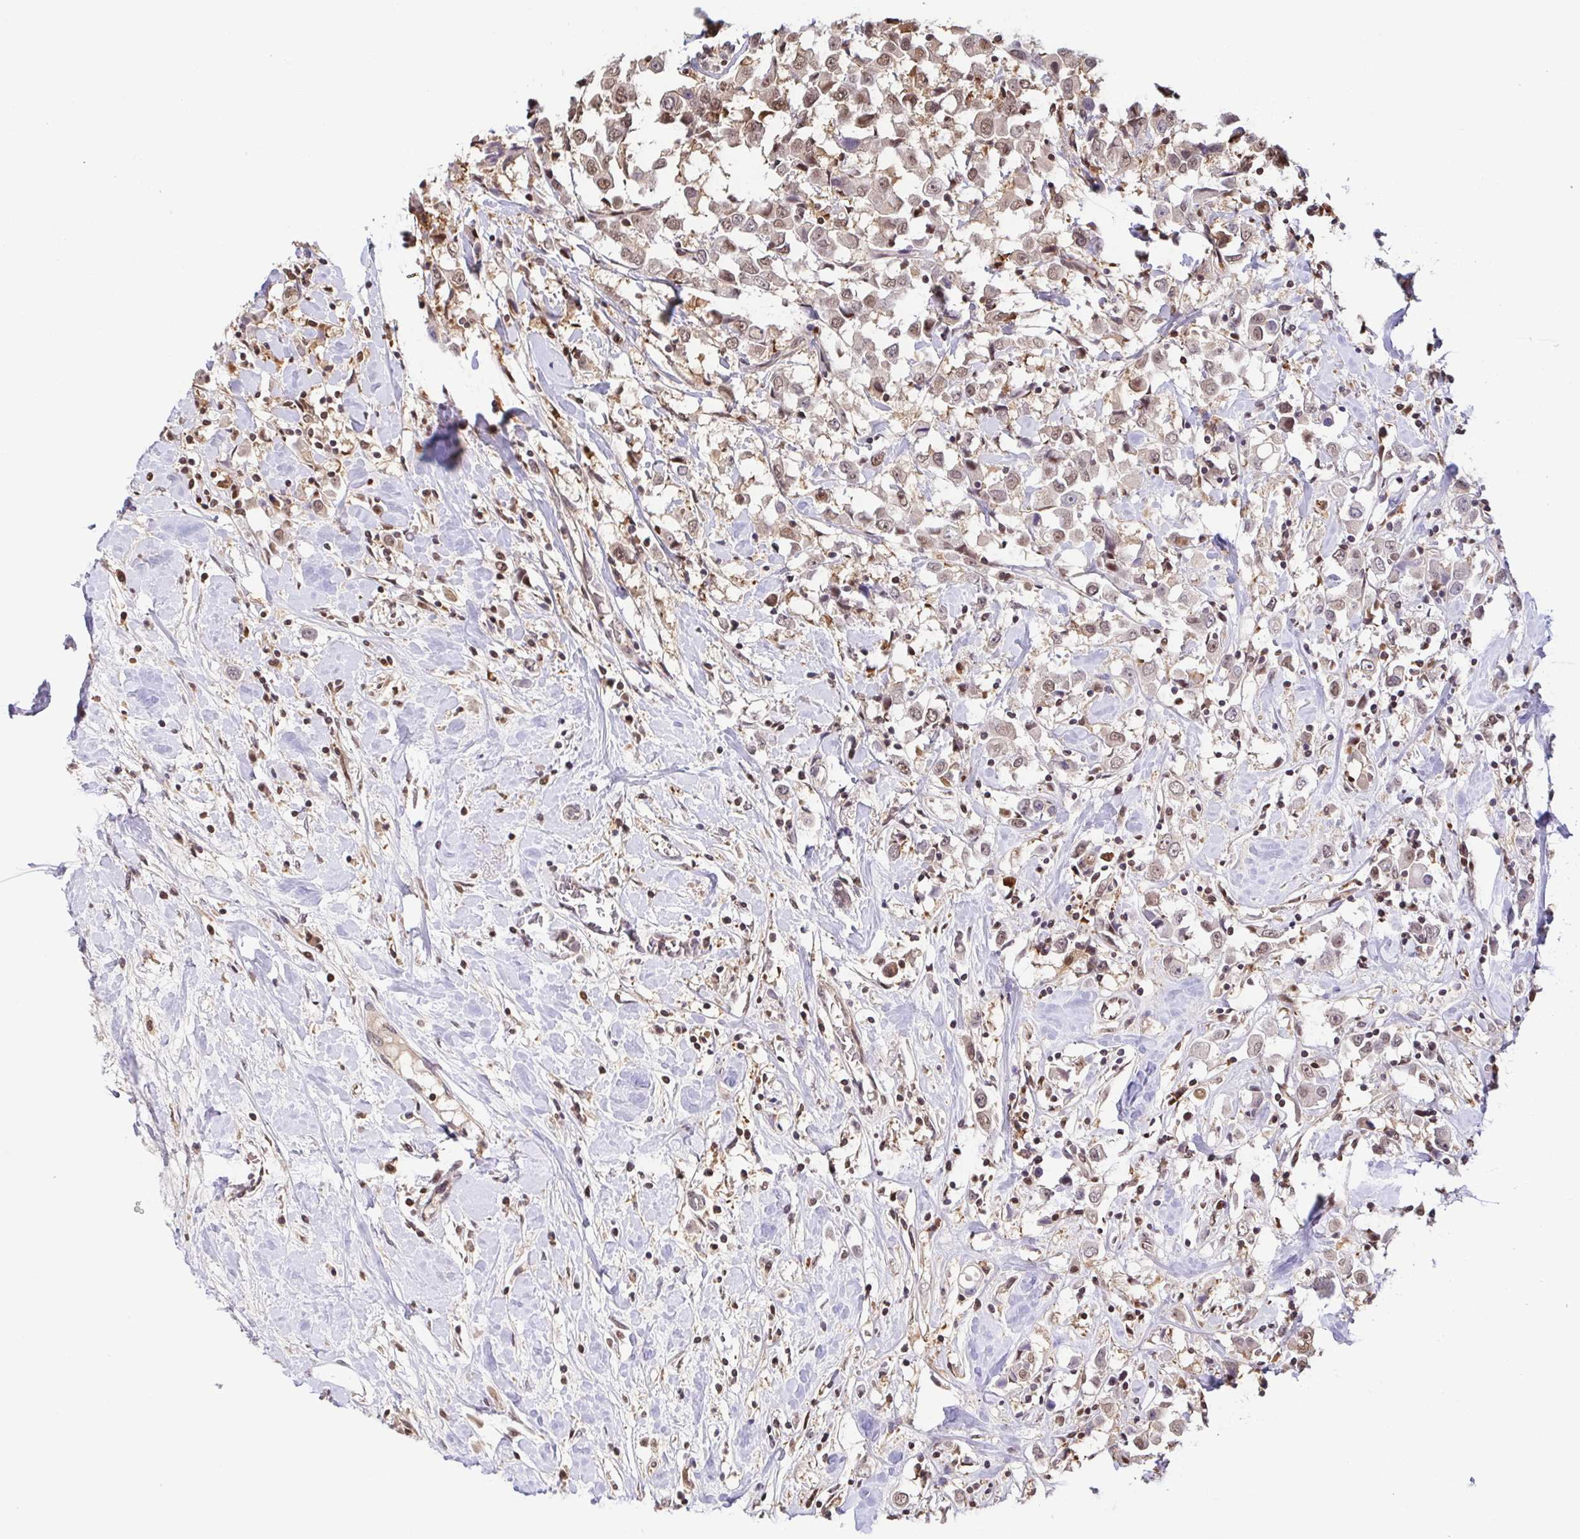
{"staining": {"intensity": "moderate", "quantity": ">75%", "location": "nuclear"}, "tissue": "breast cancer", "cell_type": "Tumor cells", "image_type": "cancer", "snomed": [{"axis": "morphology", "description": "Duct carcinoma"}, {"axis": "topography", "description": "Breast"}], "caption": "Brown immunohistochemical staining in breast cancer reveals moderate nuclear expression in about >75% of tumor cells.", "gene": "PSMB9", "patient": {"sex": "female", "age": 61}}